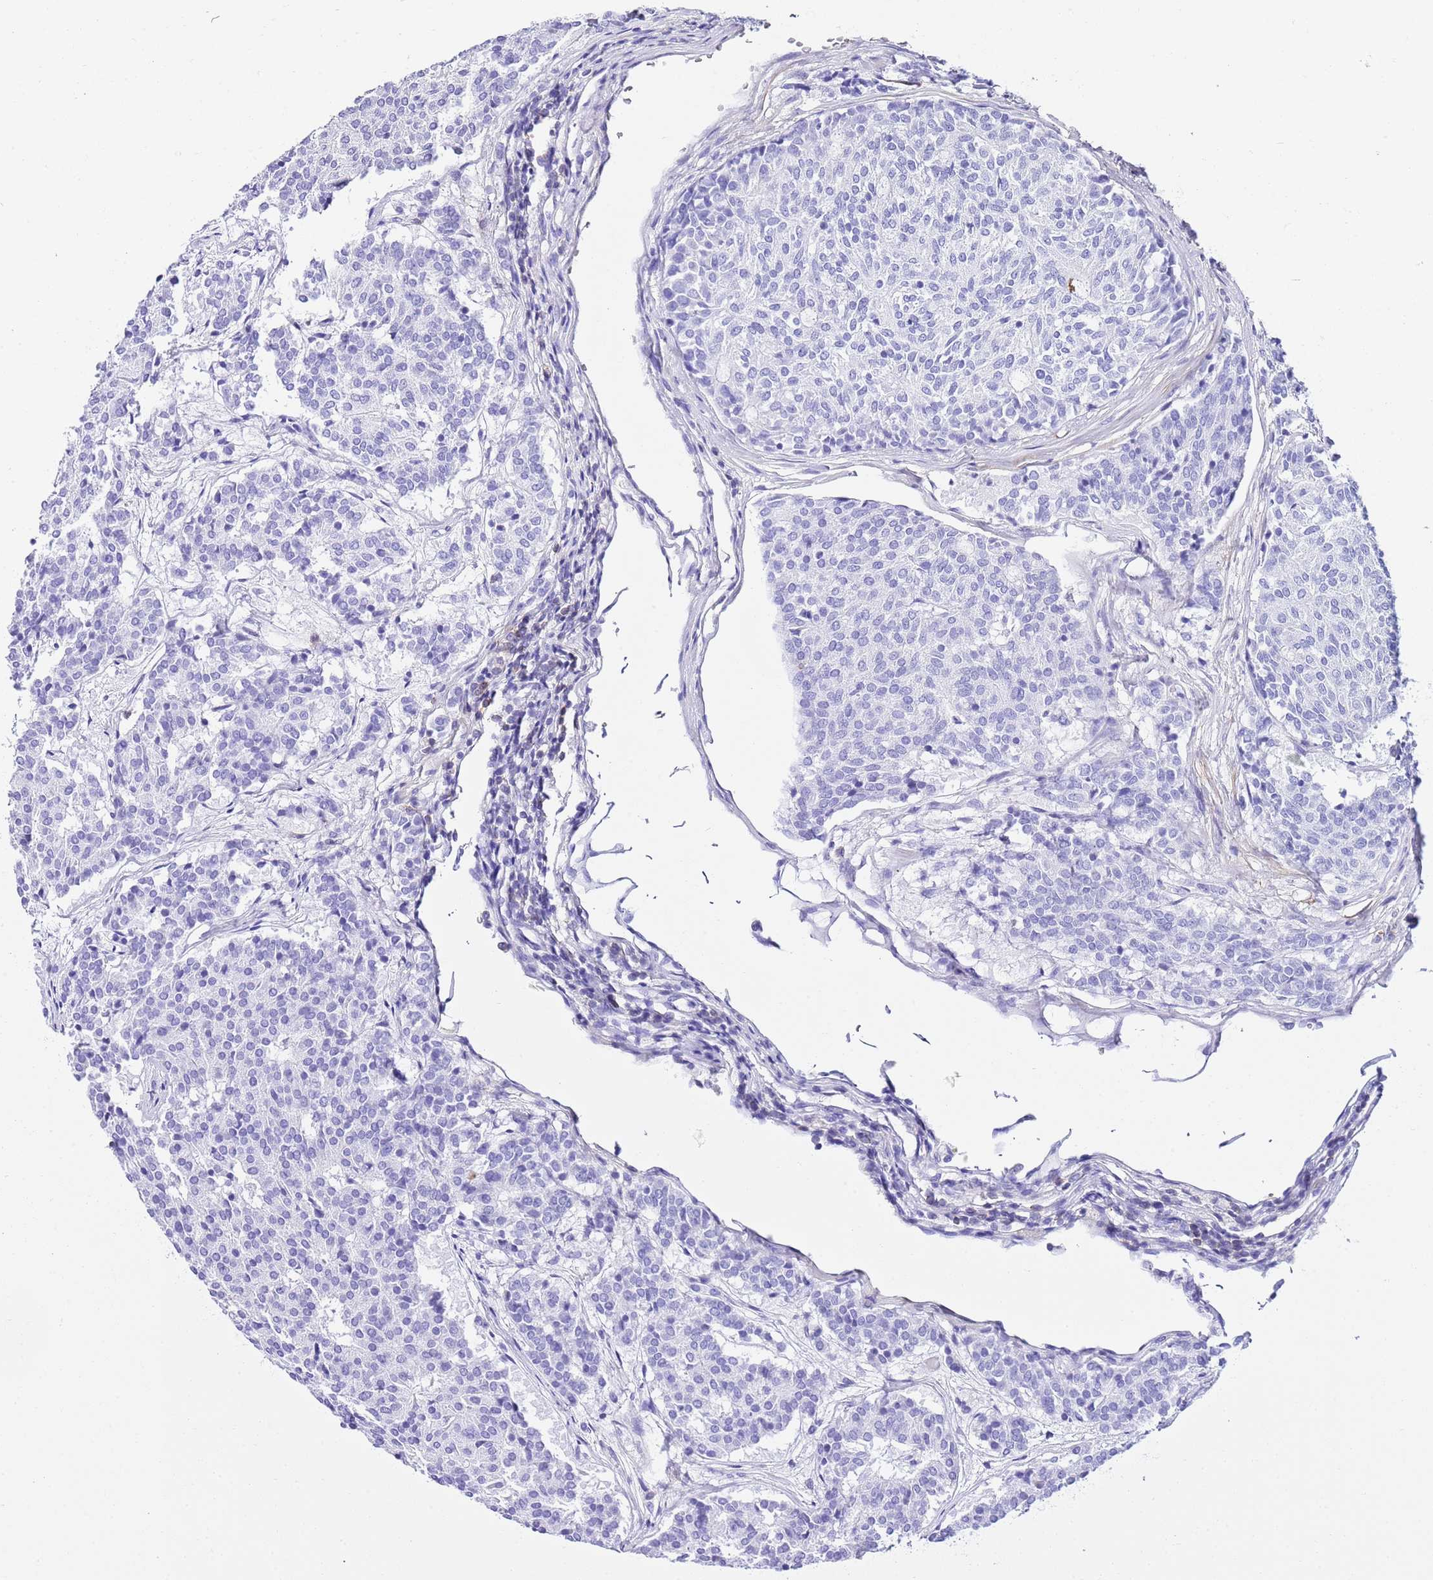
{"staining": {"intensity": "negative", "quantity": "none", "location": "none"}, "tissue": "carcinoid", "cell_type": "Tumor cells", "image_type": "cancer", "snomed": [{"axis": "morphology", "description": "Carcinoid, malignant, NOS"}, {"axis": "topography", "description": "Pancreas"}], "caption": "This is an immunohistochemistry image of human carcinoid. There is no expression in tumor cells.", "gene": "CNN2", "patient": {"sex": "female", "age": 54}}